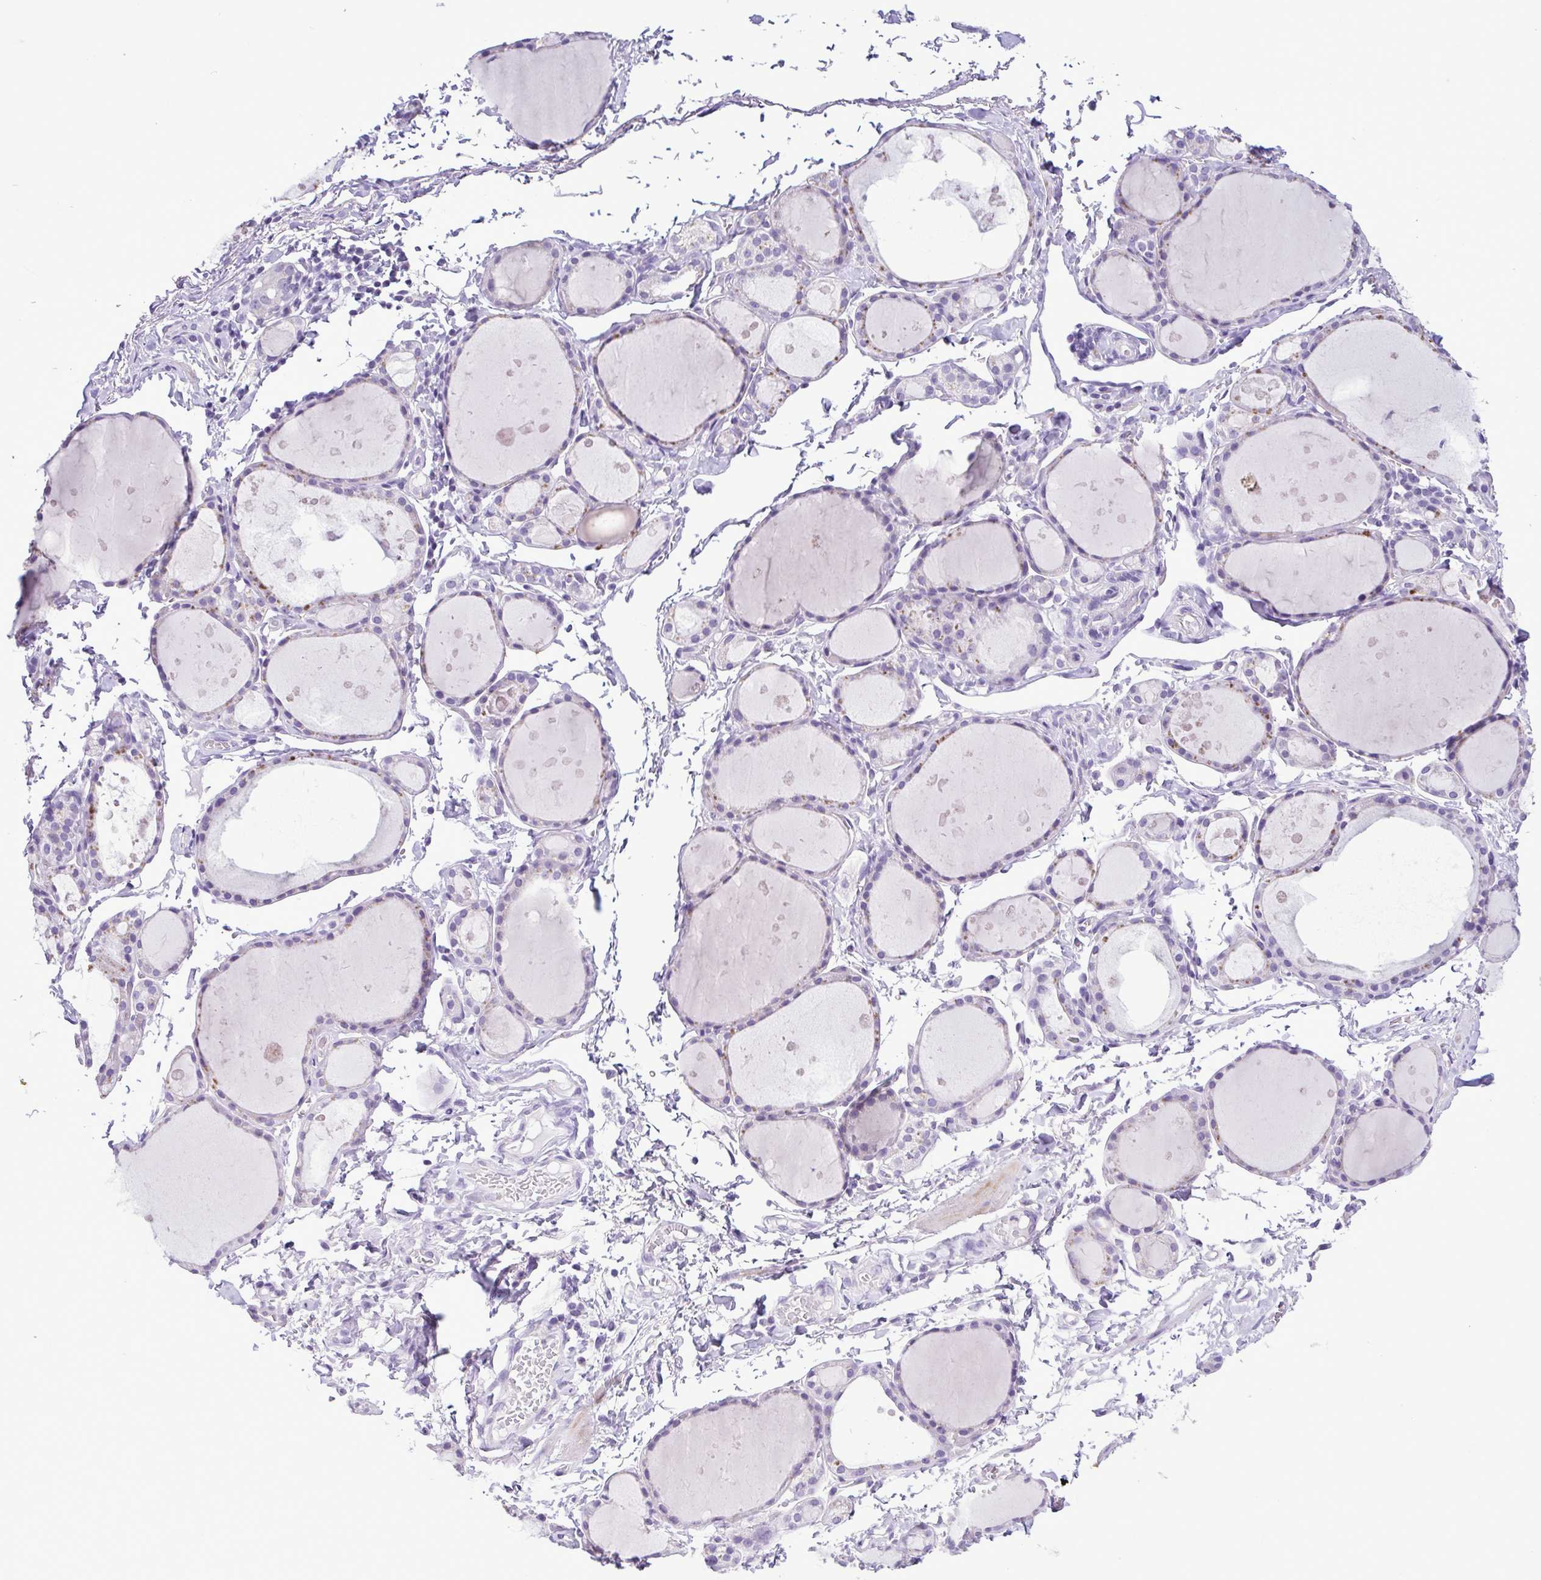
{"staining": {"intensity": "negative", "quantity": "none", "location": "none"}, "tissue": "thyroid gland", "cell_type": "Glandular cells", "image_type": "normal", "snomed": [{"axis": "morphology", "description": "Normal tissue, NOS"}, {"axis": "topography", "description": "Thyroid gland"}], "caption": "This is an immunohistochemistry (IHC) image of normal human thyroid gland. There is no expression in glandular cells.", "gene": "CBY2", "patient": {"sex": "male", "age": 68}}